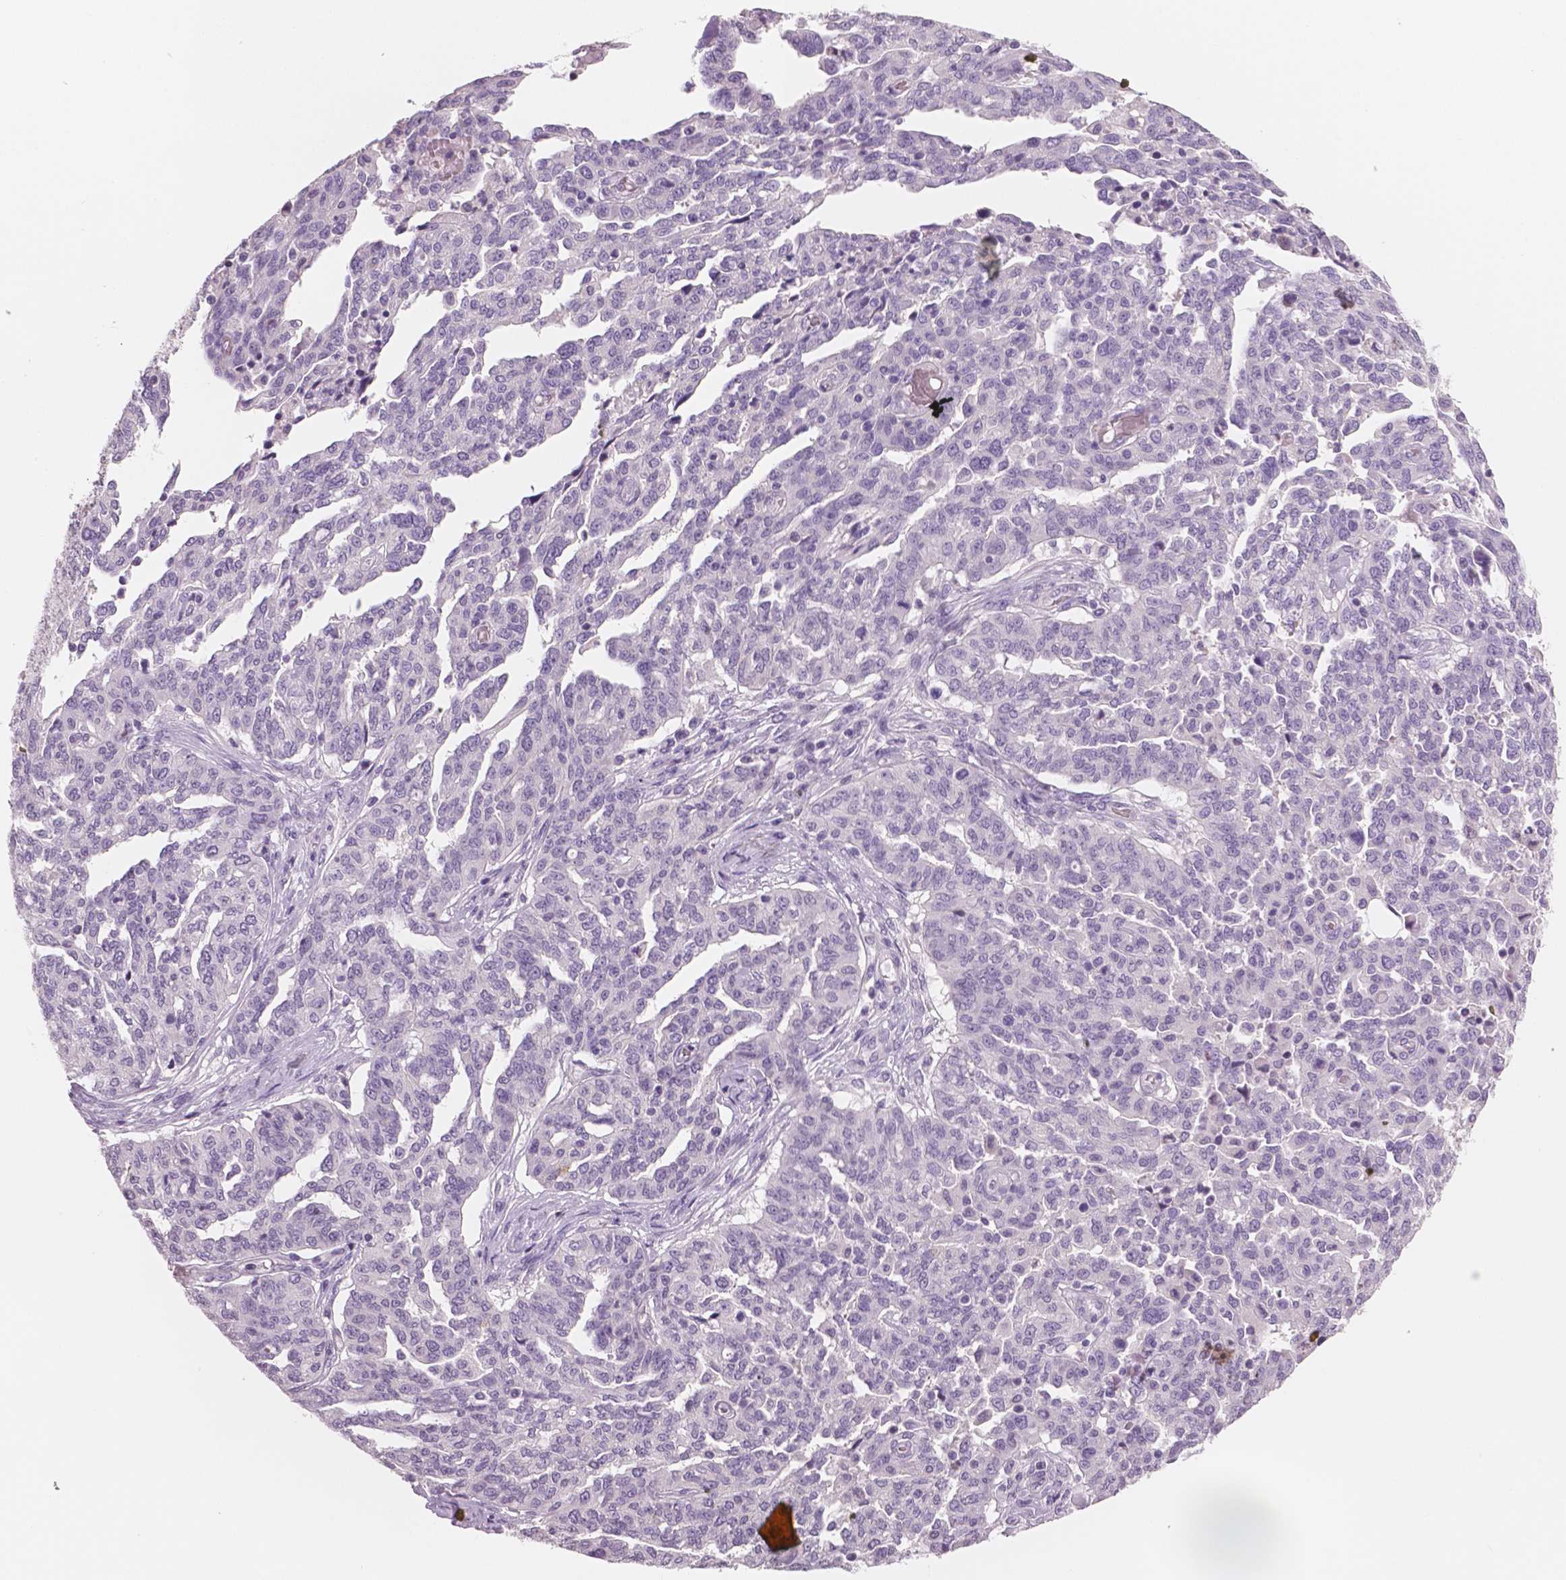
{"staining": {"intensity": "negative", "quantity": "none", "location": "none"}, "tissue": "ovarian cancer", "cell_type": "Tumor cells", "image_type": "cancer", "snomed": [{"axis": "morphology", "description": "Cystadenocarcinoma, serous, NOS"}, {"axis": "topography", "description": "Ovary"}], "caption": "IHC histopathology image of ovarian serous cystadenocarcinoma stained for a protein (brown), which displays no positivity in tumor cells.", "gene": "TSPAN7", "patient": {"sex": "female", "age": 67}}